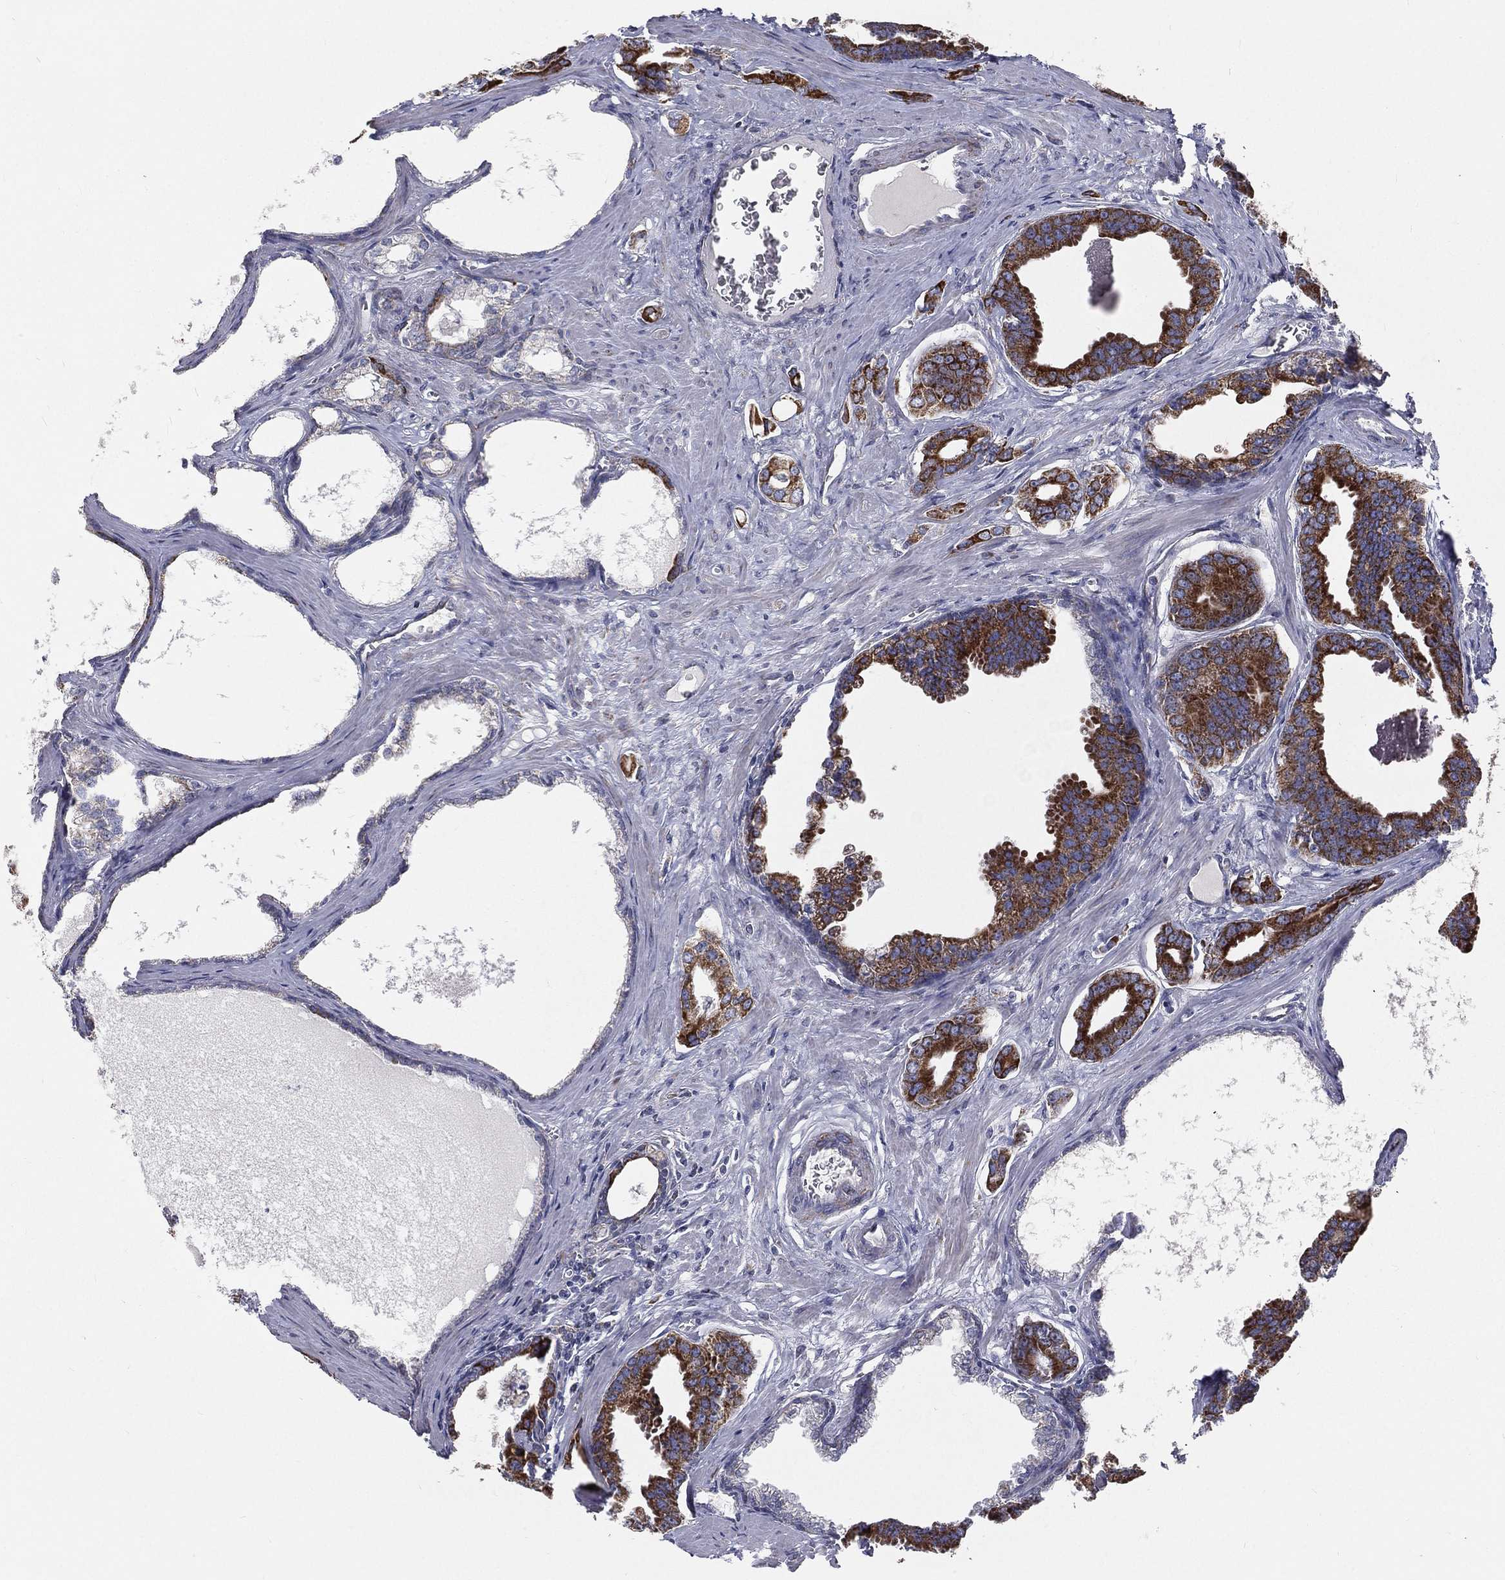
{"staining": {"intensity": "strong", "quantity": "<25%", "location": "cytoplasmic/membranous"}, "tissue": "prostate cancer", "cell_type": "Tumor cells", "image_type": "cancer", "snomed": [{"axis": "morphology", "description": "Adenocarcinoma, NOS"}, {"axis": "topography", "description": "Prostate"}], "caption": "Immunohistochemistry (IHC) (DAB (3,3'-diaminobenzidine)) staining of human adenocarcinoma (prostate) reveals strong cytoplasmic/membranous protein staining in approximately <25% of tumor cells.", "gene": "HADH", "patient": {"sex": "male", "age": 66}}